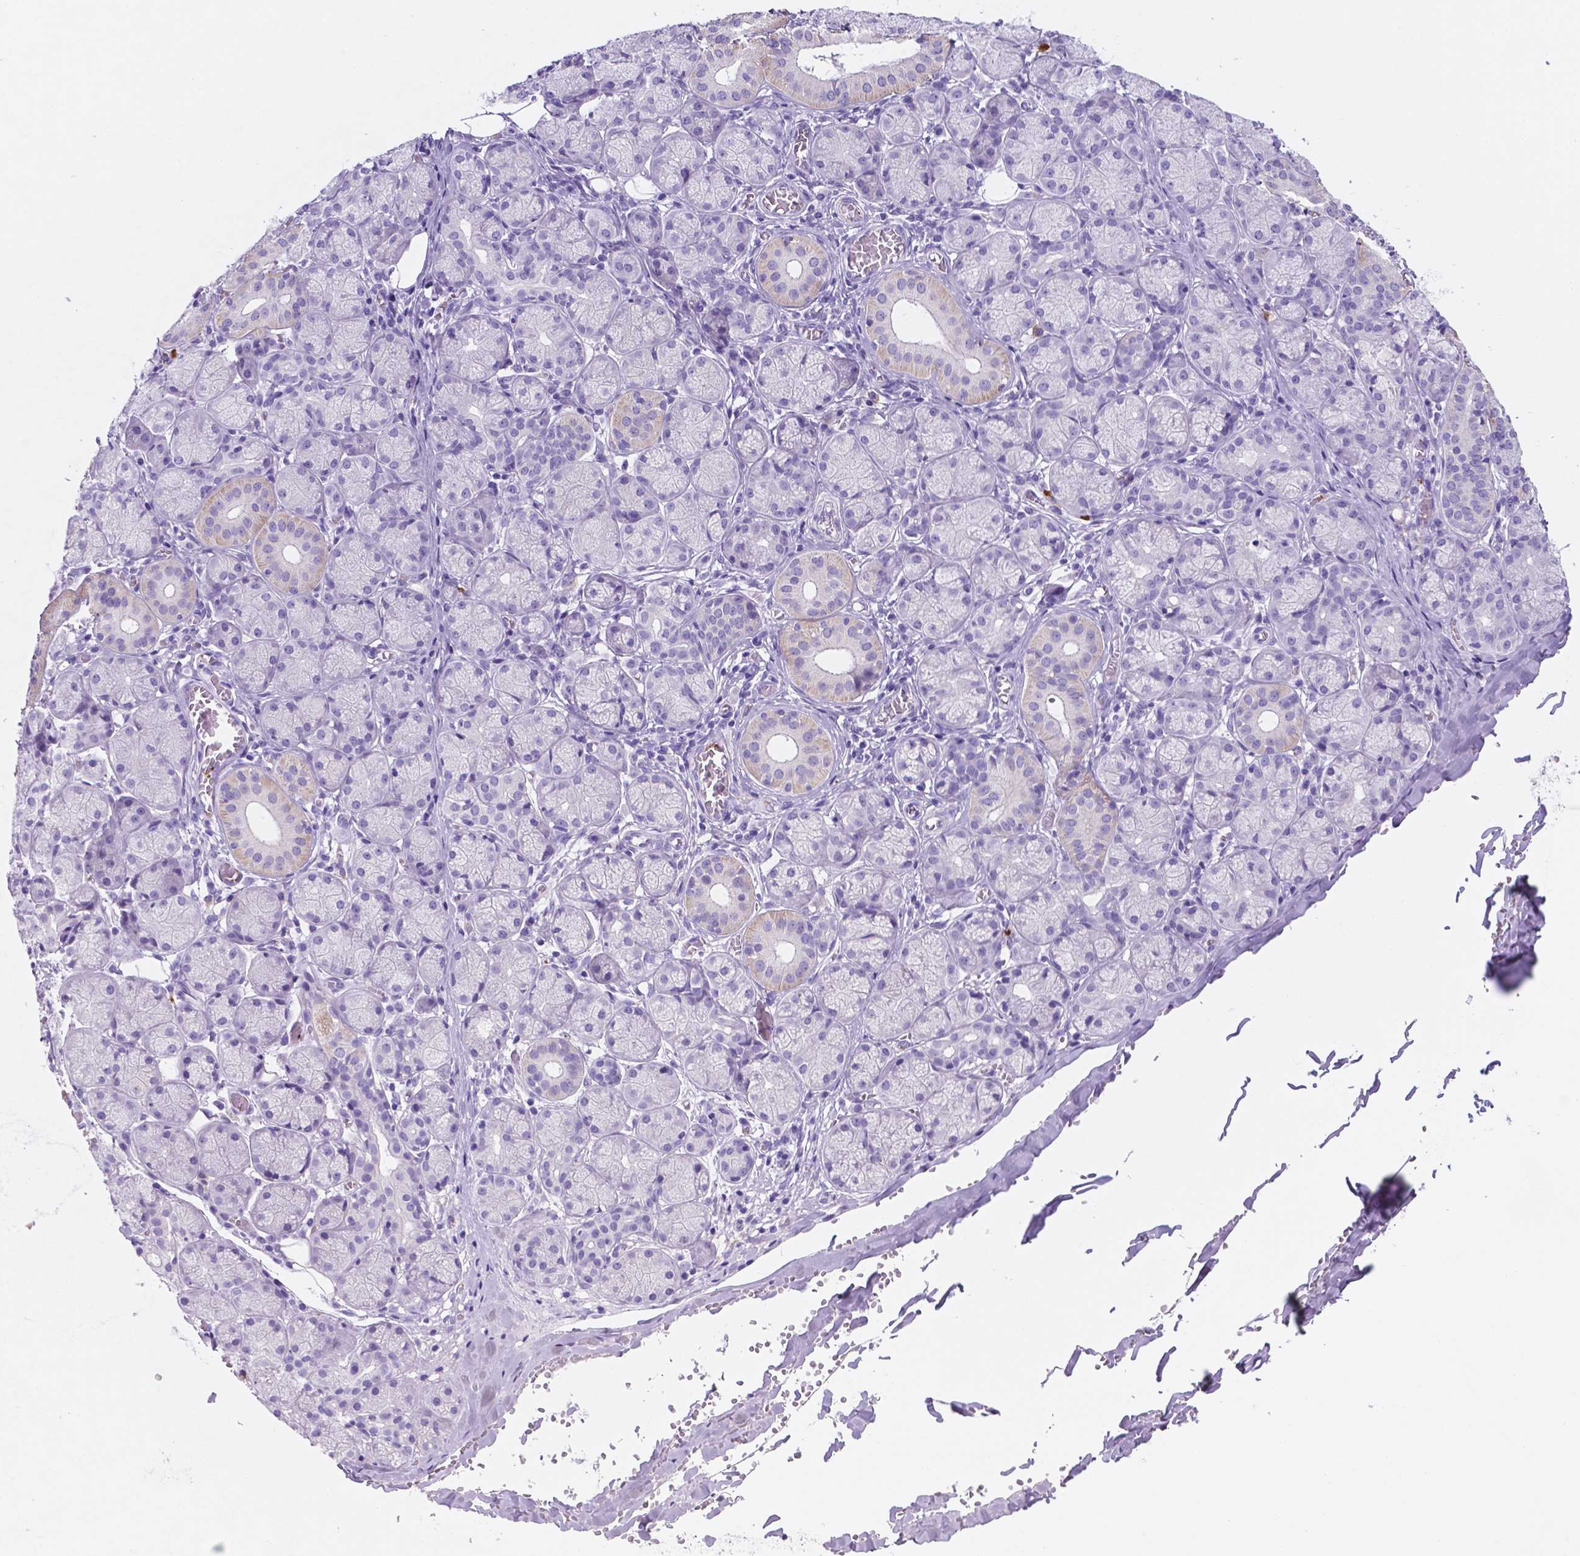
{"staining": {"intensity": "weak", "quantity": "<25%", "location": "cytoplasmic/membranous"}, "tissue": "salivary gland", "cell_type": "Glandular cells", "image_type": "normal", "snomed": [{"axis": "morphology", "description": "Normal tissue, NOS"}, {"axis": "topography", "description": "Salivary gland"}, {"axis": "topography", "description": "Peripheral nerve tissue"}], "caption": "This is an immunohistochemistry (IHC) photomicrograph of normal human salivary gland. There is no positivity in glandular cells.", "gene": "EBLN2", "patient": {"sex": "female", "age": 24}}